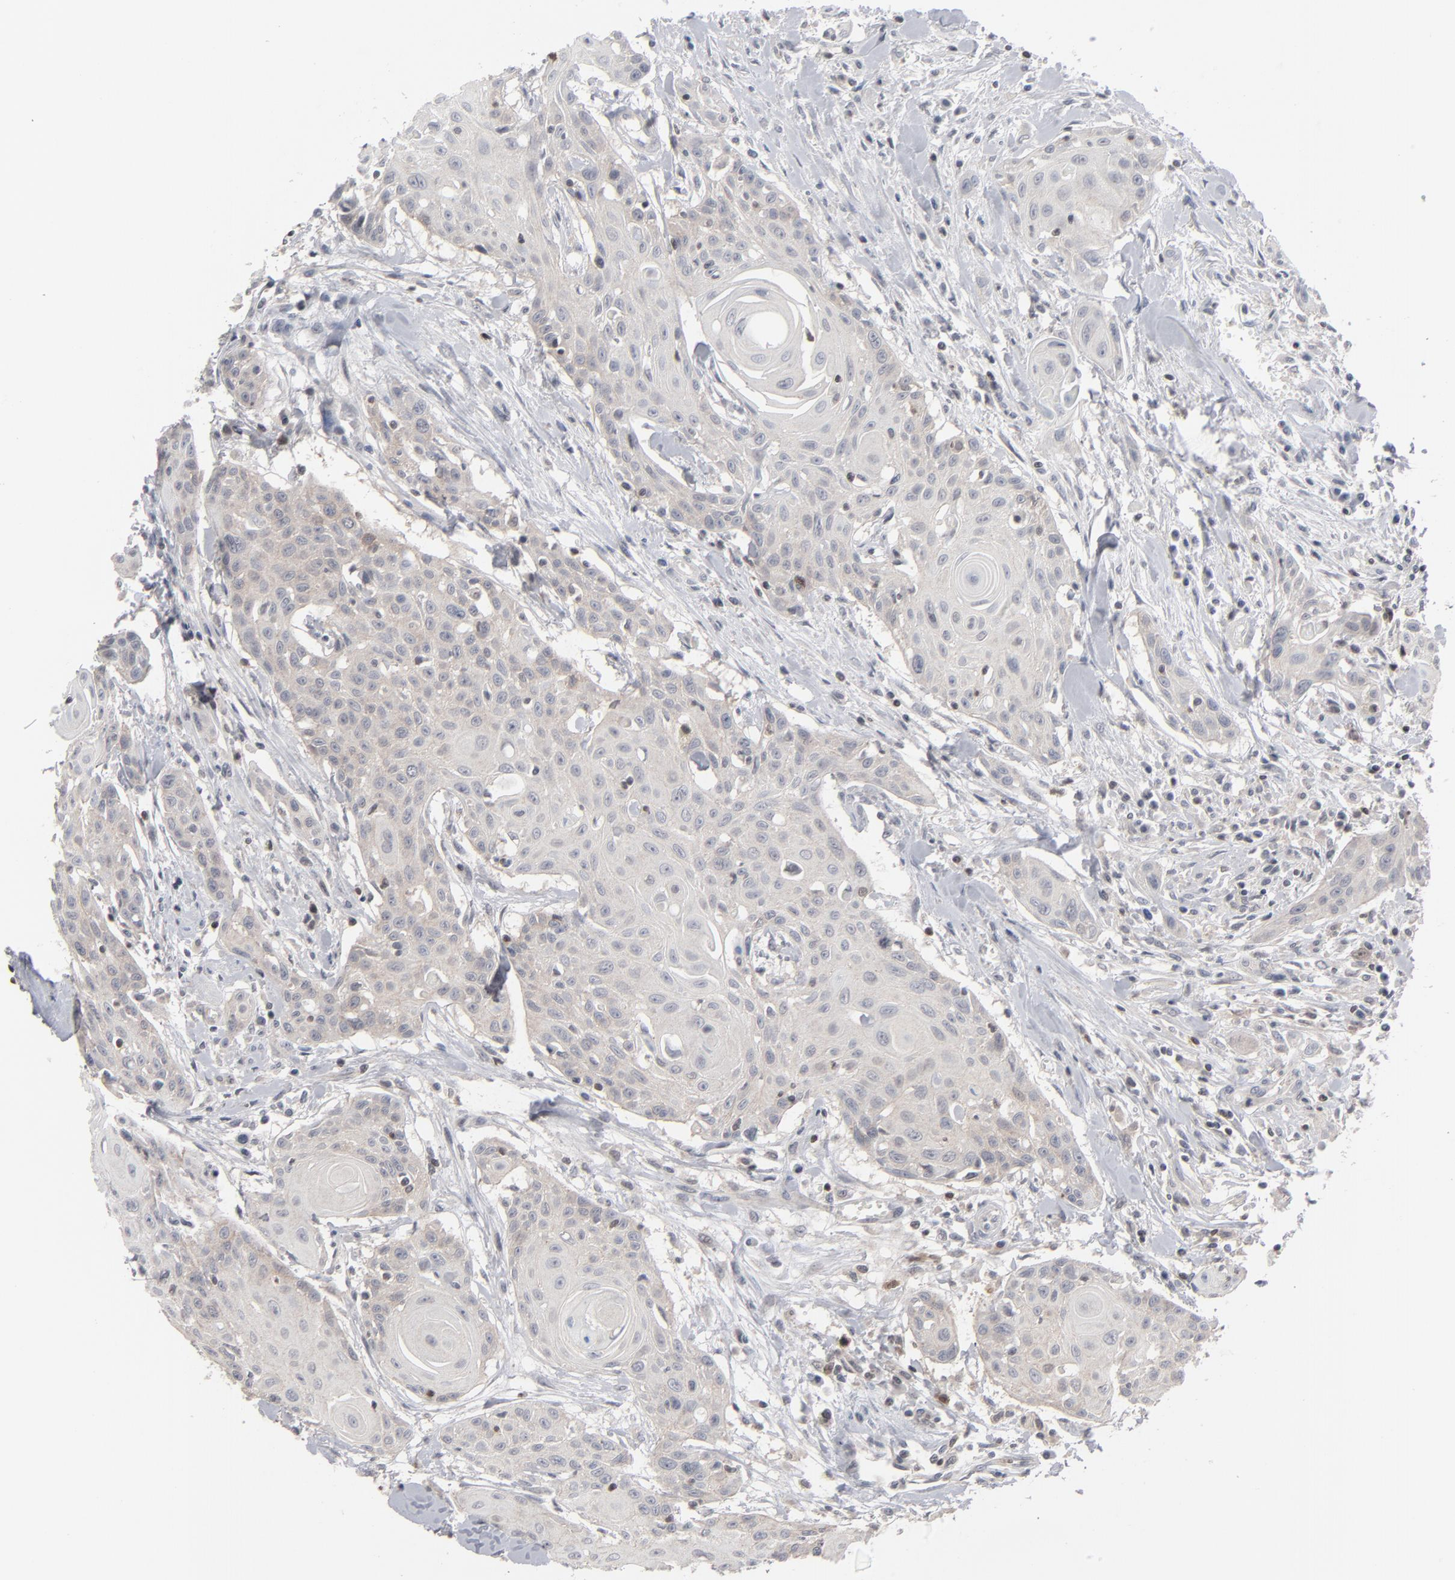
{"staining": {"intensity": "weak", "quantity": ">75%", "location": "cytoplasmic/membranous"}, "tissue": "head and neck cancer", "cell_type": "Tumor cells", "image_type": "cancer", "snomed": [{"axis": "morphology", "description": "Squamous cell carcinoma, NOS"}, {"axis": "morphology", "description": "Squamous cell carcinoma, metastatic, NOS"}, {"axis": "topography", "description": "Lymph node"}, {"axis": "topography", "description": "Salivary gland"}, {"axis": "topography", "description": "Head-Neck"}], "caption": "Head and neck cancer stained for a protein (brown) shows weak cytoplasmic/membranous positive positivity in approximately >75% of tumor cells.", "gene": "STAT4", "patient": {"sex": "female", "age": 74}}